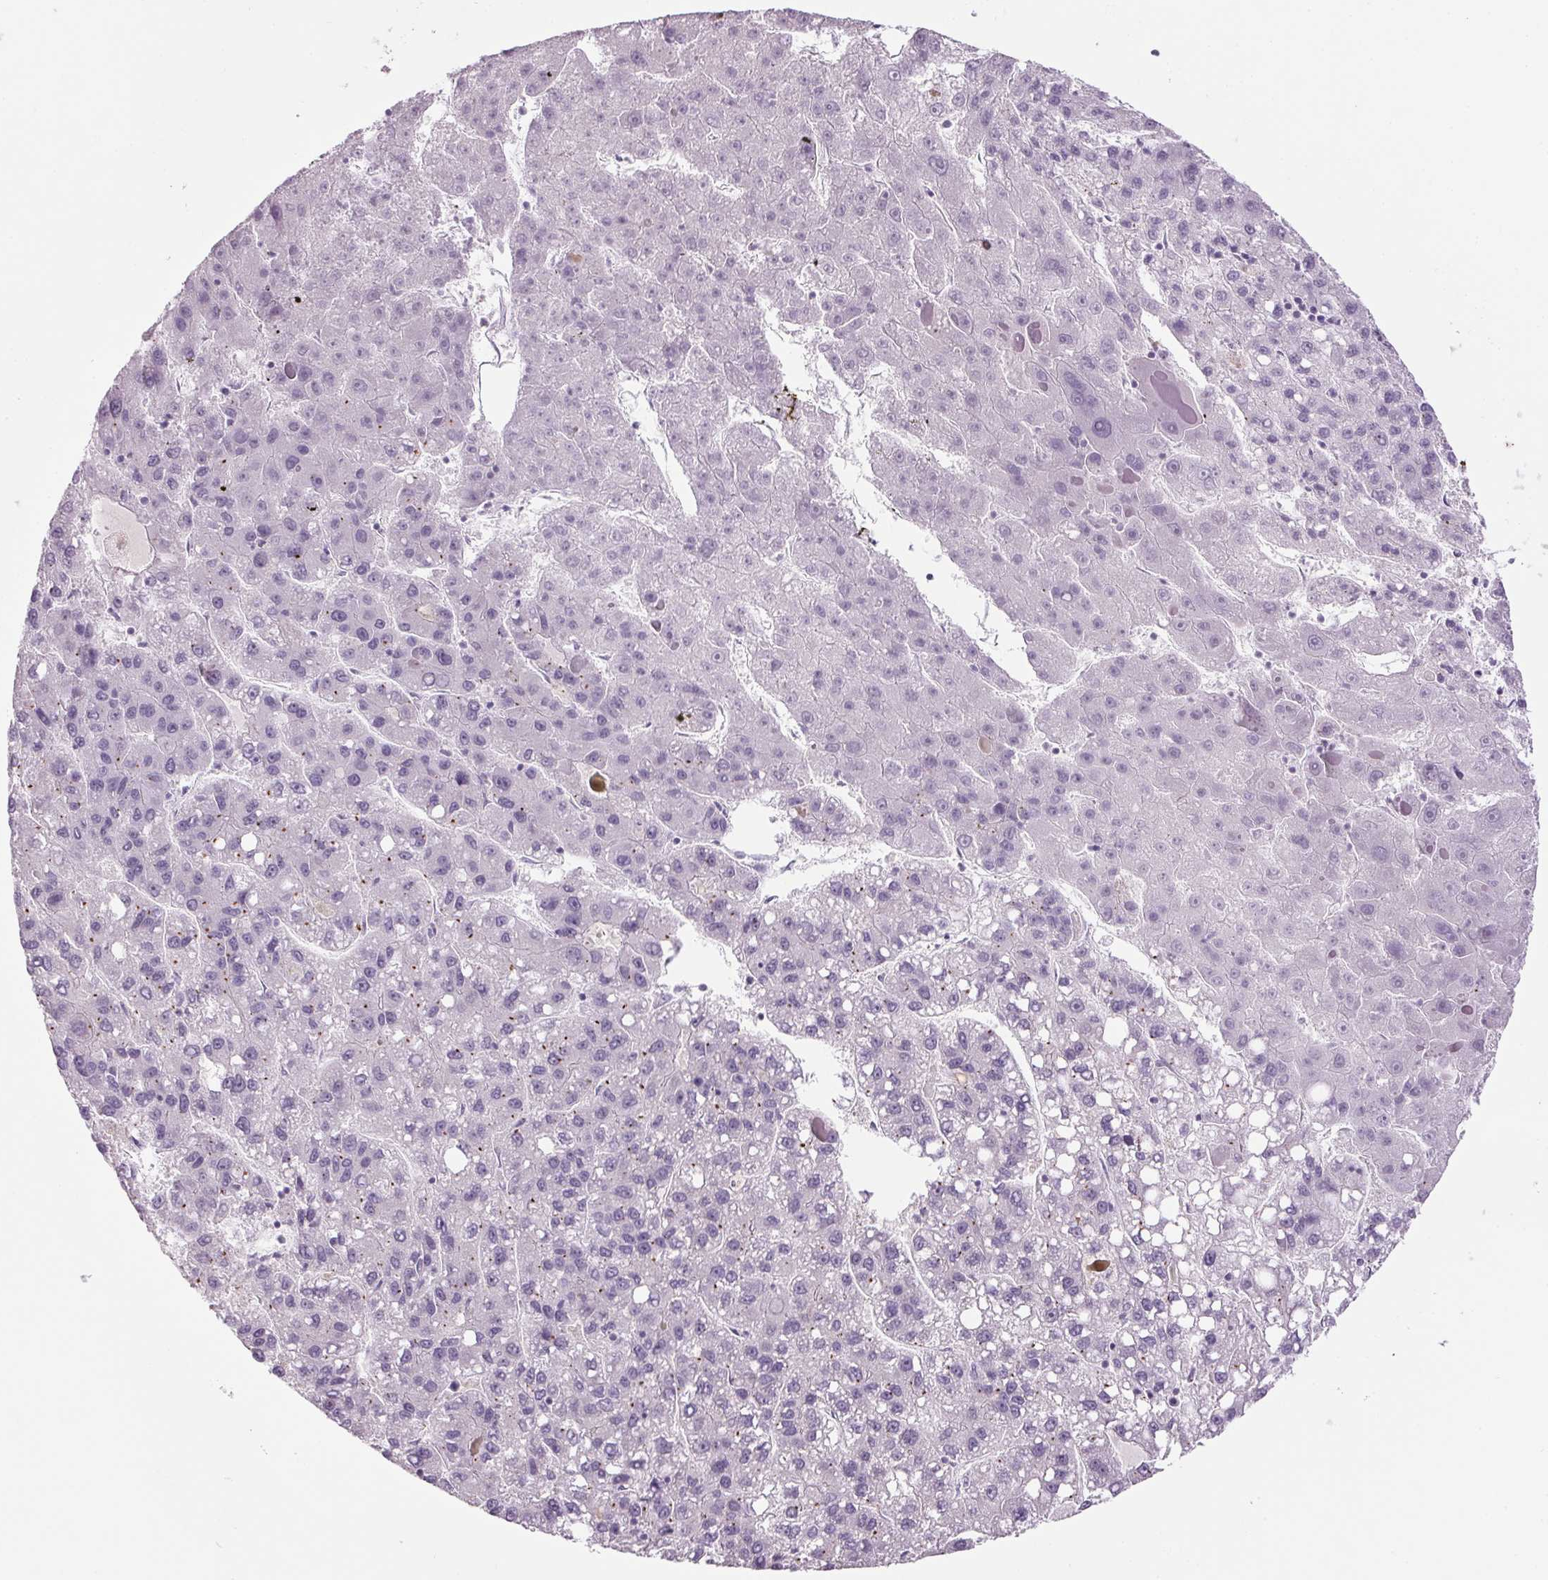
{"staining": {"intensity": "negative", "quantity": "none", "location": "none"}, "tissue": "liver cancer", "cell_type": "Tumor cells", "image_type": "cancer", "snomed": [{"axis": "morphology", "description": "Carcinoma, Hepatocellular, NOS"}, {"axis": "topography", "description": "Liver"}], "caption": "This is a histopathology image of immunohistochemistry staining of liver cancer, which shows no expression in tumor cells.", "gene": "PPP1R1A", "patient": {"sex": "female", "age": 82}}